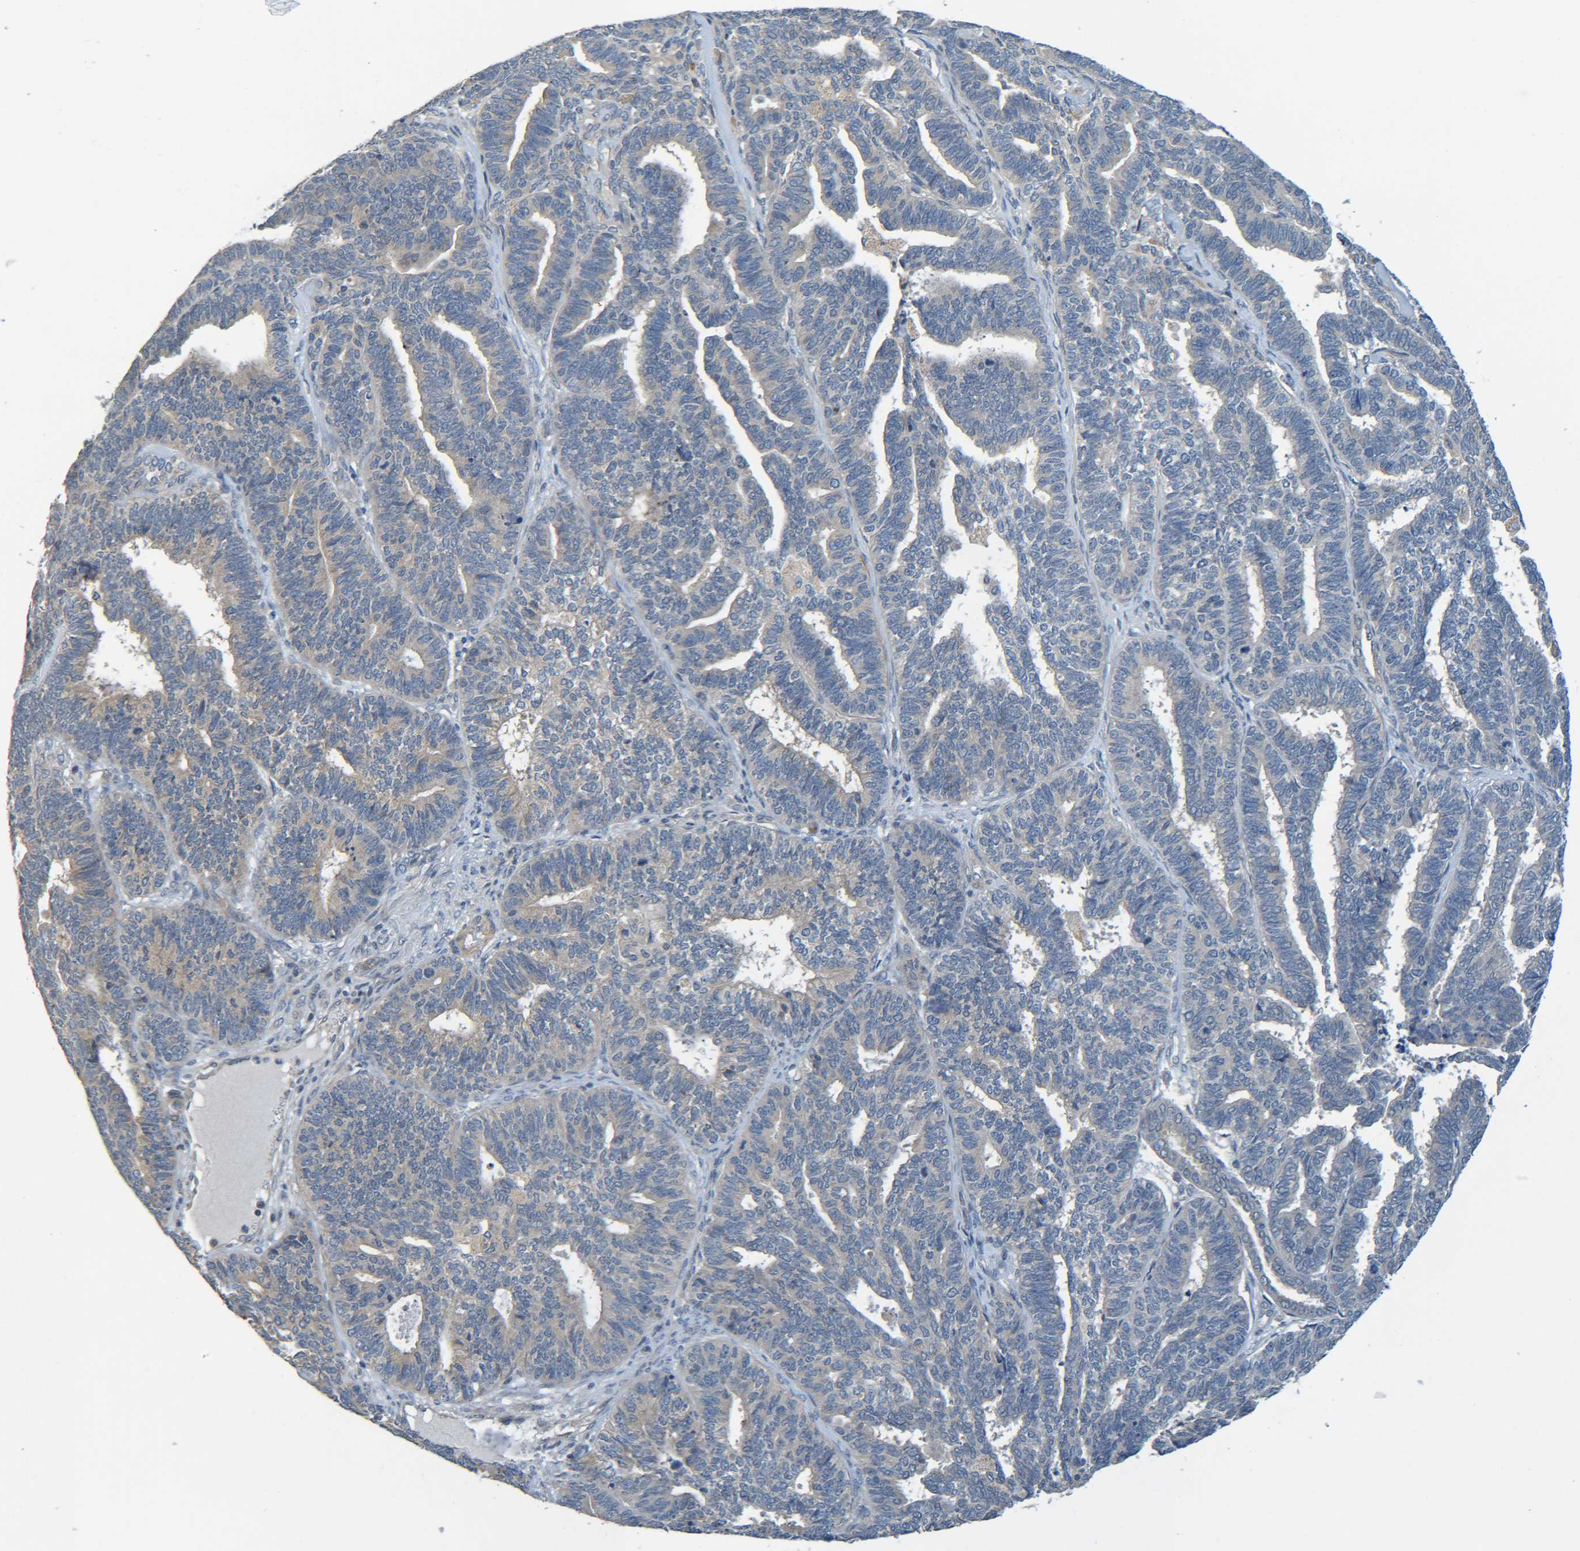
{"staining": {"intensity": "moderate", "quantity": "25%-75%", "location": "cytoplasmic/membranous"}, "tissue": "endometrial cancer", "cell_type": "Tumor cells", "image_type": "cancer", "snomed": [{"axis": "morphology", "description": "Adenocarcinoma, NOS"}, {"axis": "topography", "description": "Endometrium"}], "caption": "Human adenocarcinoma (endometrial) stained with a brown dye displays moderate cytoplasmic/membranous positive expression in approximately 25%-75% of tumor cells.", "gene": "CYP4F2", "patient": {"sex": "female", "age": 70}}